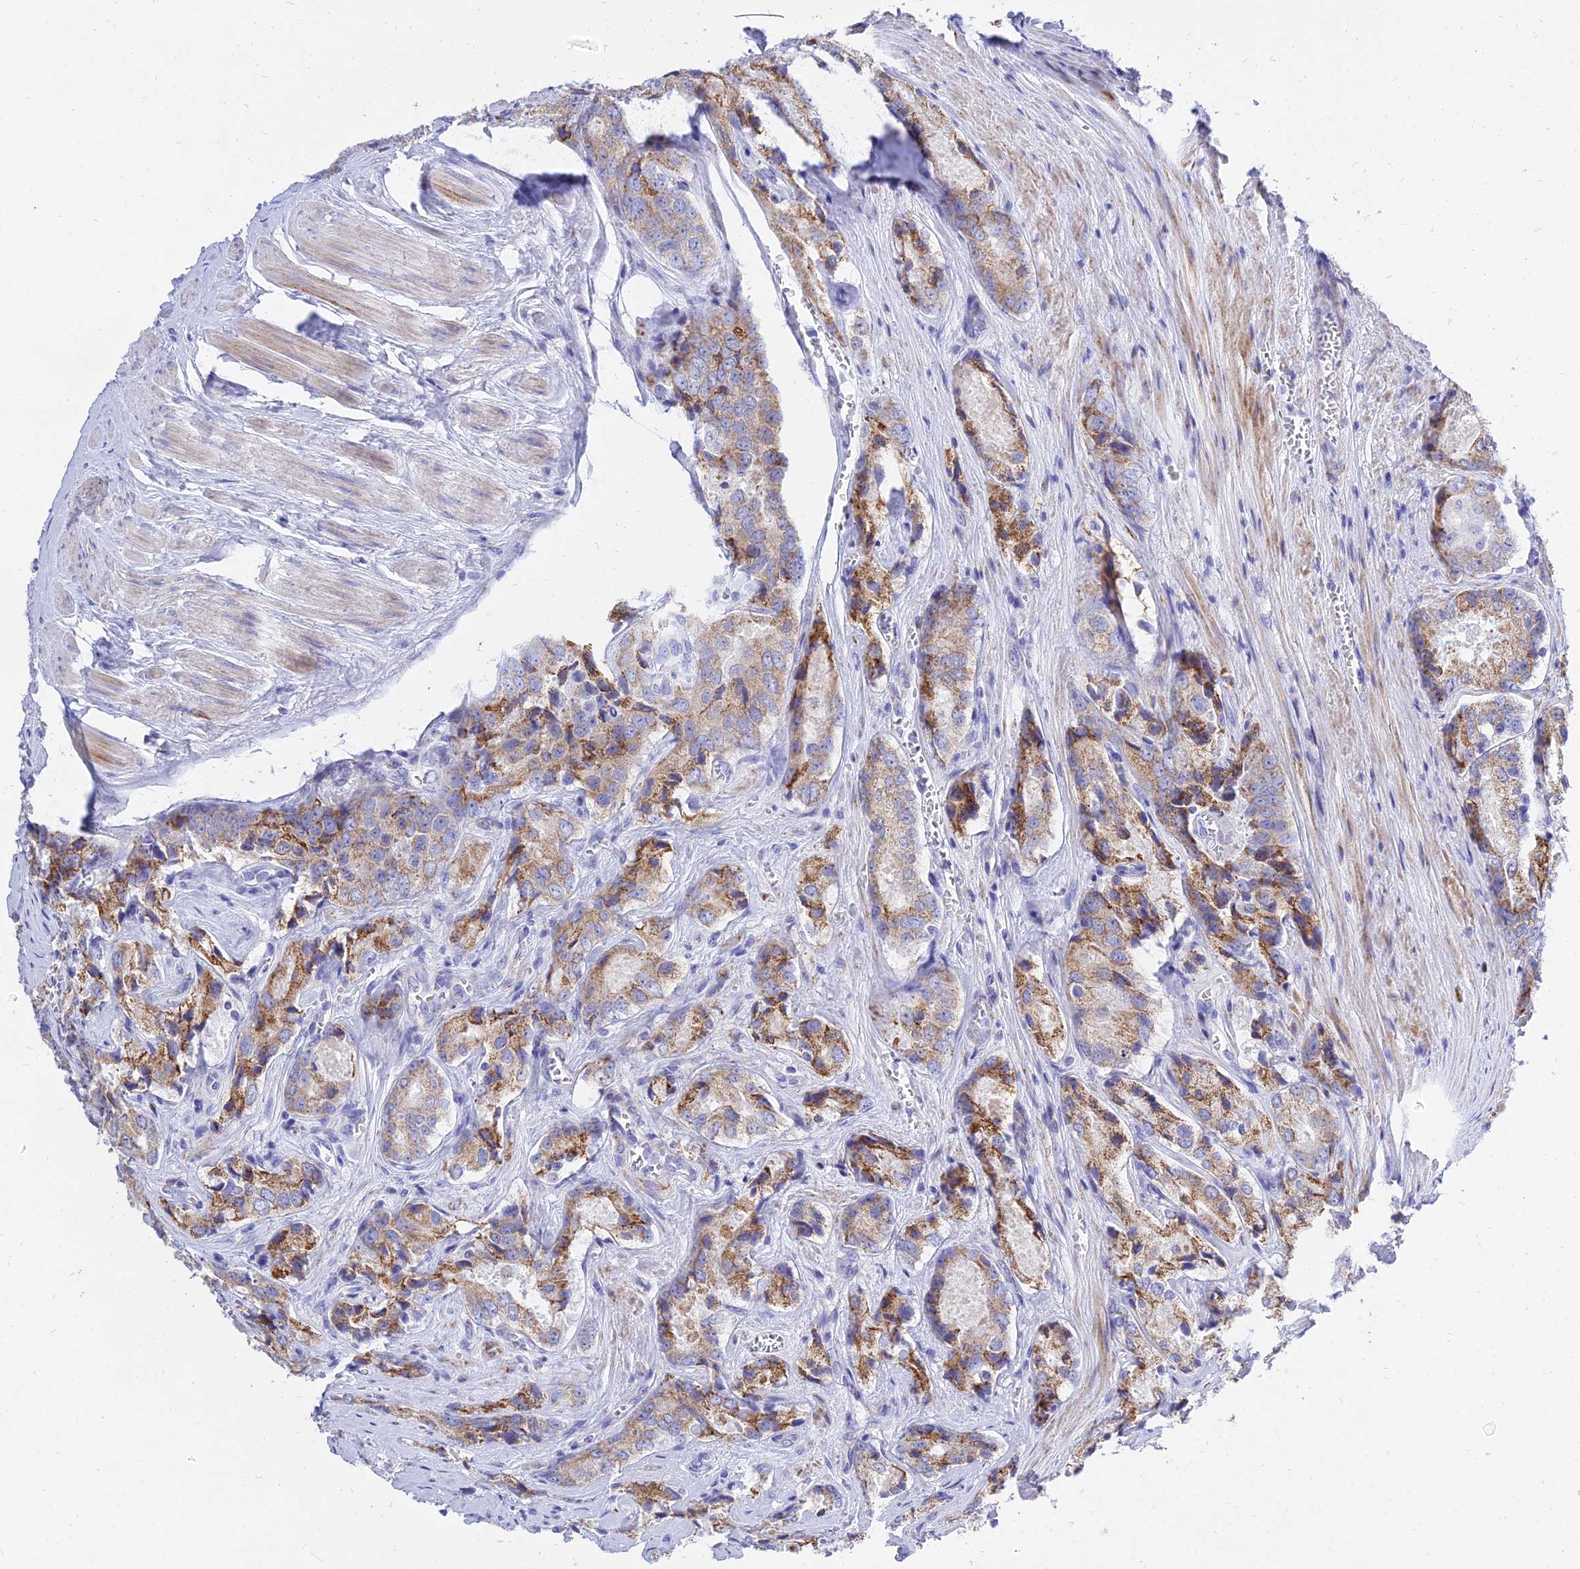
{"staining": {"intensity": "moderate", "quantity": ">75%", "location": "cytoplasmic/membranous"}, "tissue": "prostate cancer", "cell_type": "Tumor cells", "image_type": "cancer", "snomed": [{"axis": "morphology", "description": "Adenocarcinoma, Low grade"}, {"axis": "topography", "description": "Prostate"}], "caption": "Moderate cytoplasmic/membranous staining for a protein is appreciated in approximately >75% of tumor cells of low-grade adenocarcinoma (prostate) using immunohistochemistry.", "gene": "PKN3", "patient": {"sex": "male", "age": 68}}